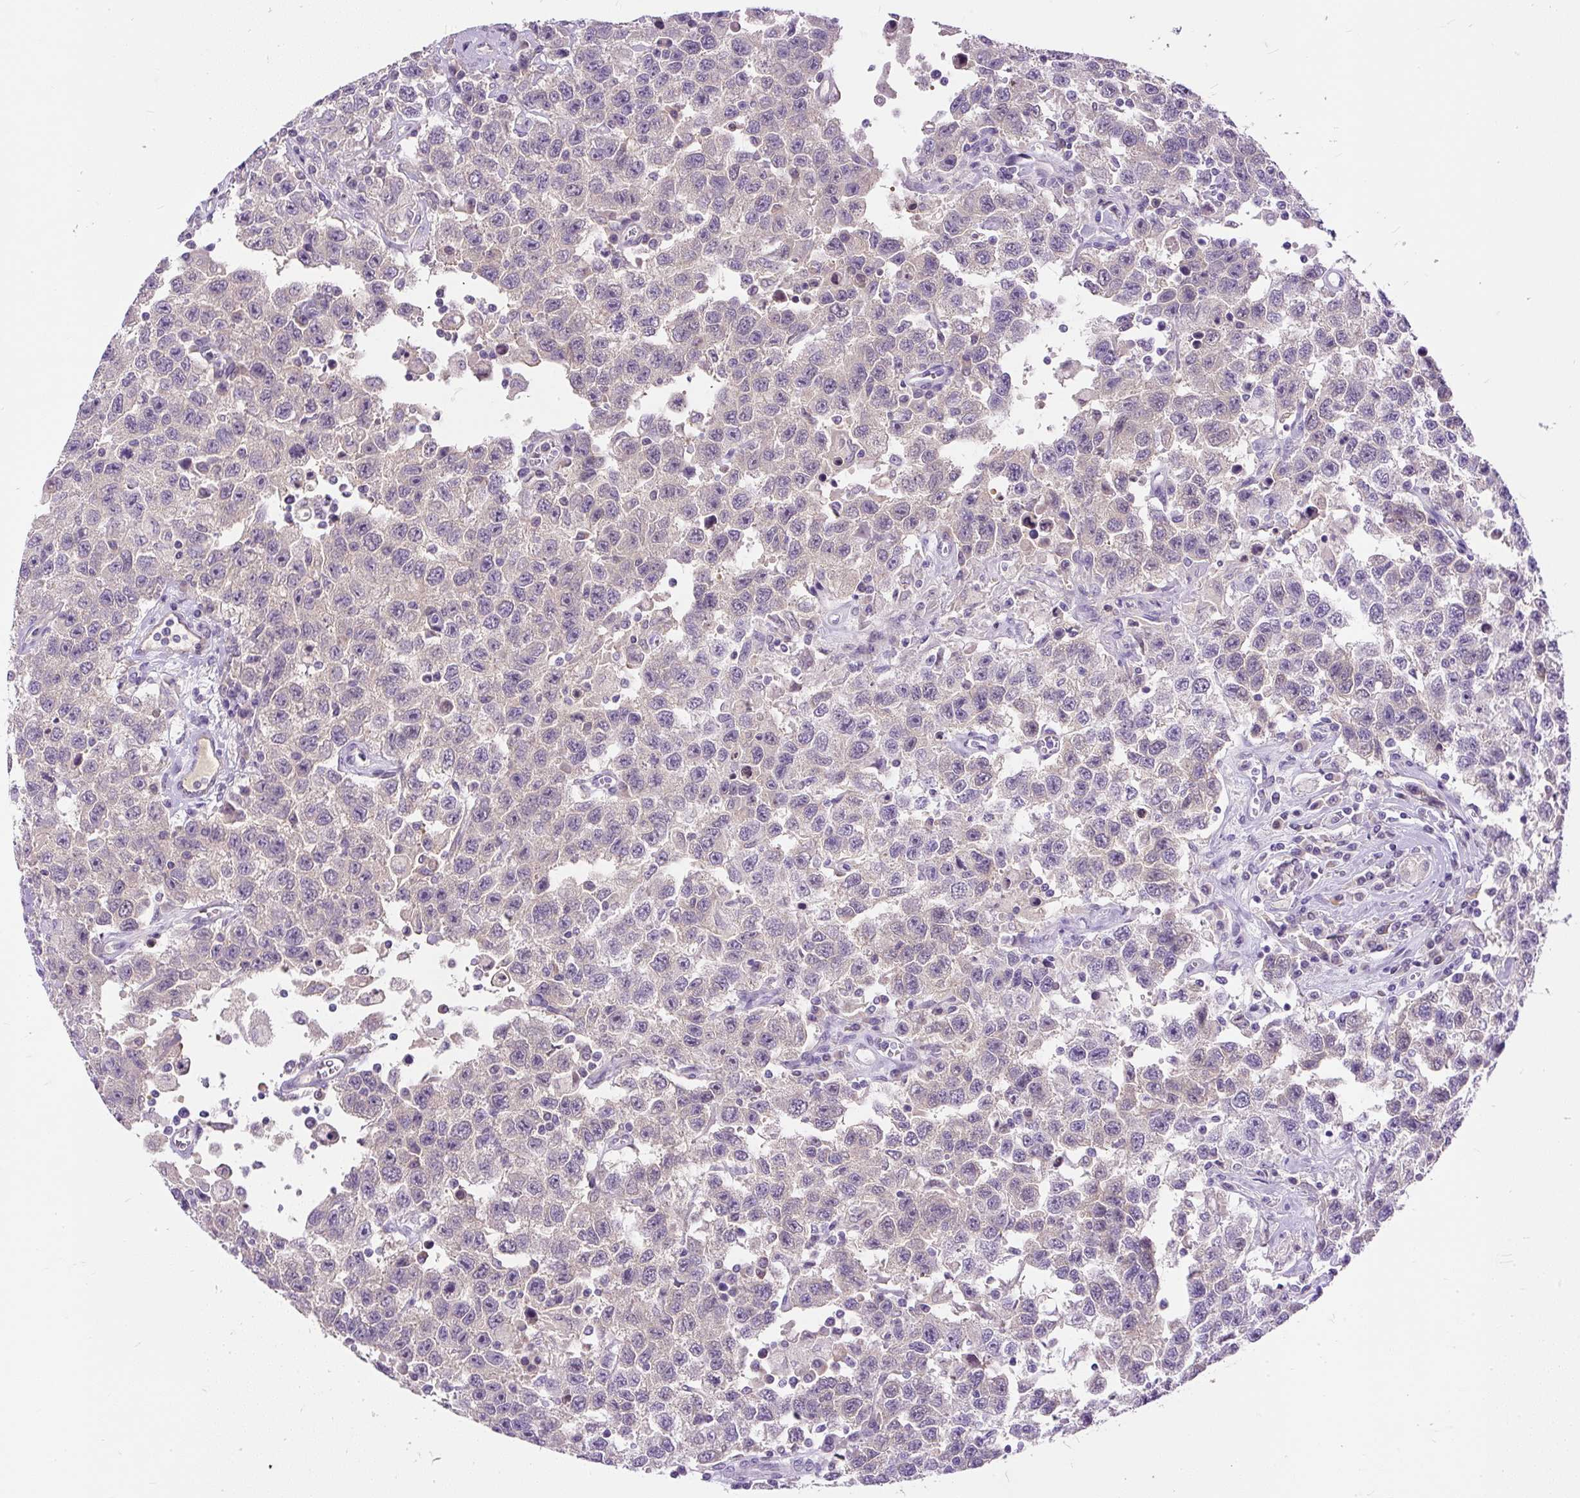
{"staining": {"intensity": "negative", "quantity": "none", "location": "none"}, "tissue": "testis cancer", "cell_type": "Tumor cells", "image_type": "cancer", "snomed": [{"axis": "morphology", "description": "Seminoma, NOS"}, {"axis": "topography", "description": "Testis"}], "caption": "High power microscopy photomicrograph of an immunohistochemistry (IHC) photomicrograph of testis seminoma, revealing no significant expression in tumor cells.", "gene": "KRTAP20-3", "patient": {"sex": "male", "age": 41}}